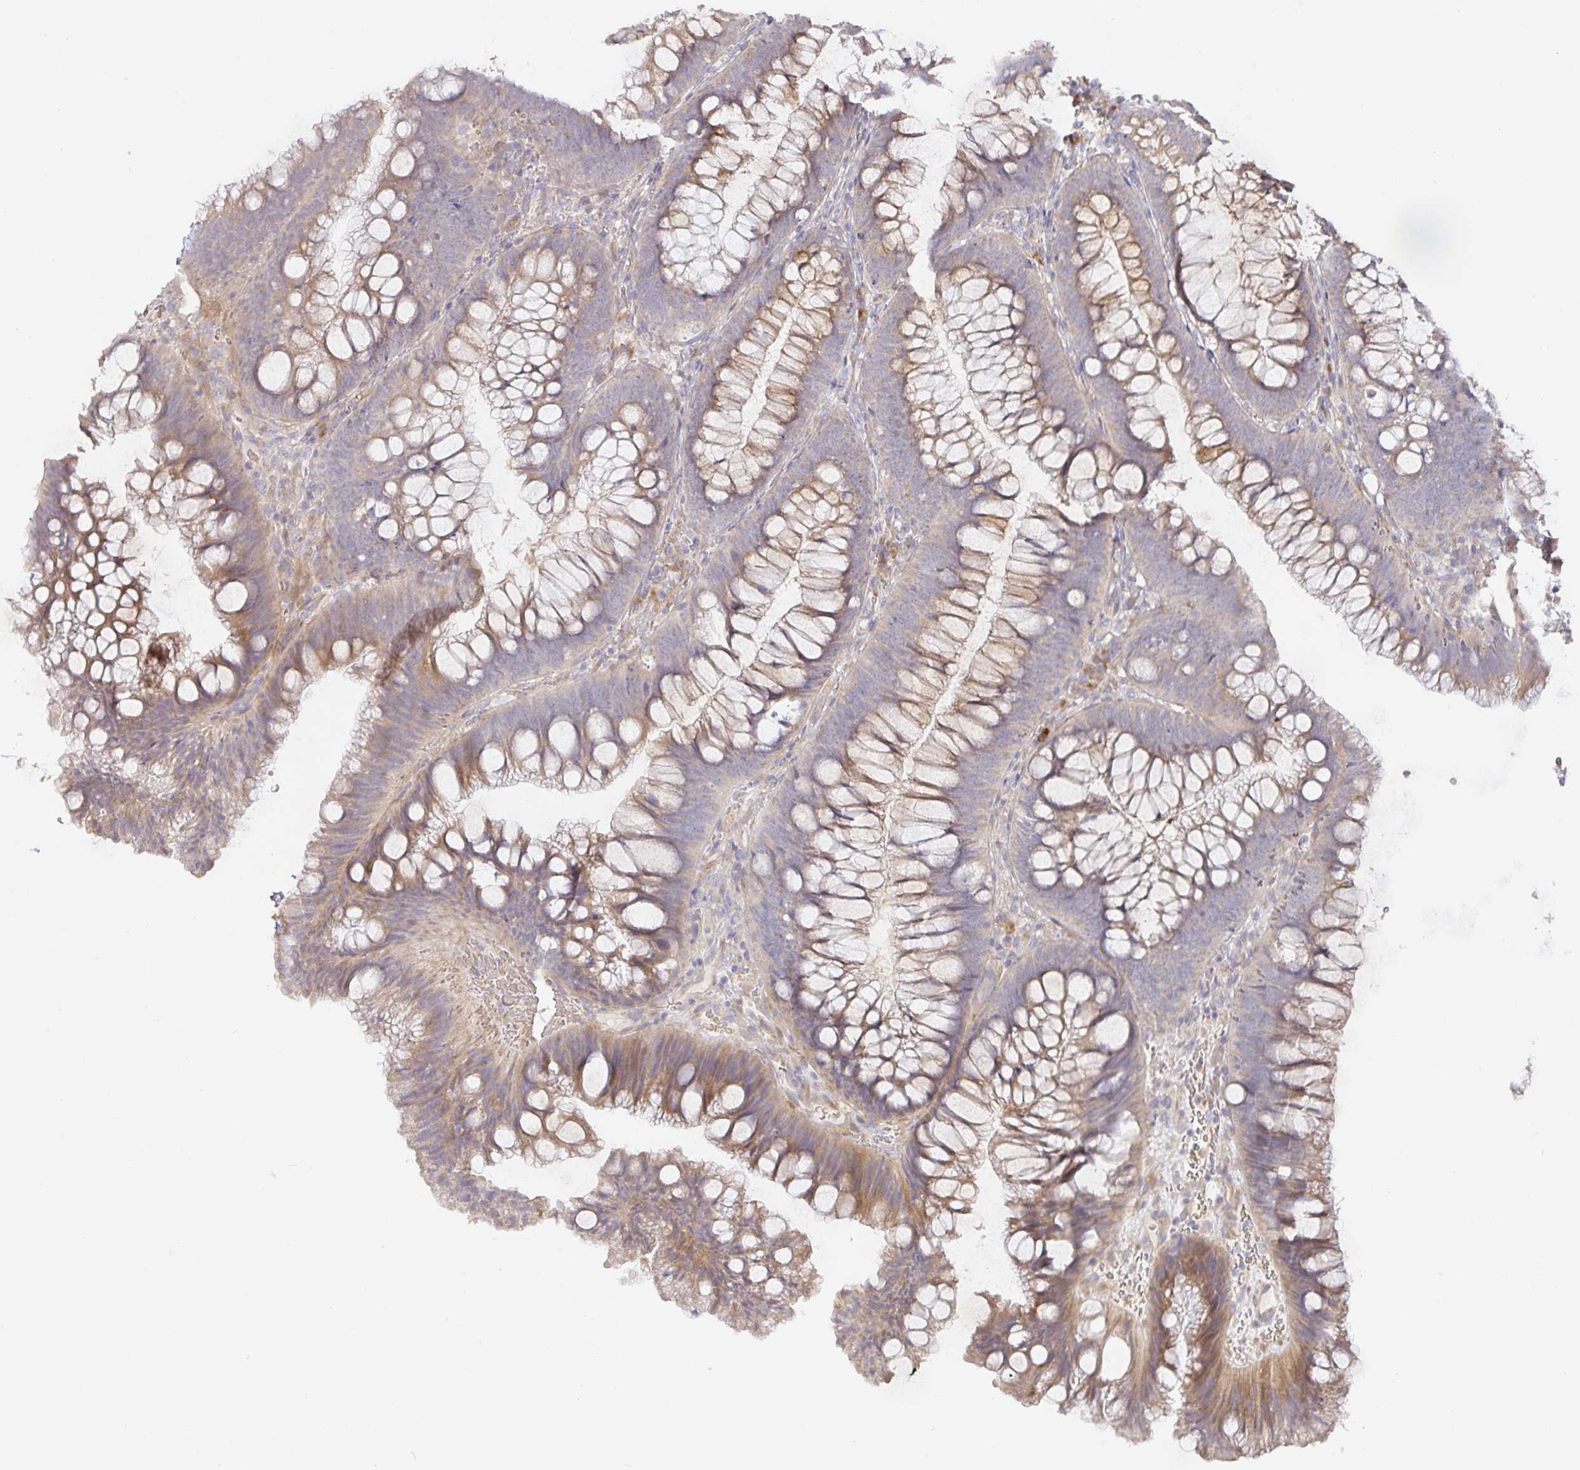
{"staining": {"intensity": "weak", "quantity": ">75%", "location": "cytoplasmic/membranous"}, "tissue": "colon", "cell_type": "Endothelial cells", "image_type": "normal", "snomed": [{"axis": "morphology", "description": "Normal tissue, NOS"}, {"axis": "morphology", "description": "Adenoma, NOS"}, {"axis": "topography", "description": "Soft tissue"}, {"axis": "topography", "description": "Colon"}], "caption": "Immunohistochemistry (IHC) of benign colon displays low levels of weak cytoplasmic/membranous staining in about >75% of endothelial cells.", "gene": "ZDHHC11B", "patient": {"sex": "male", "age": 47}}